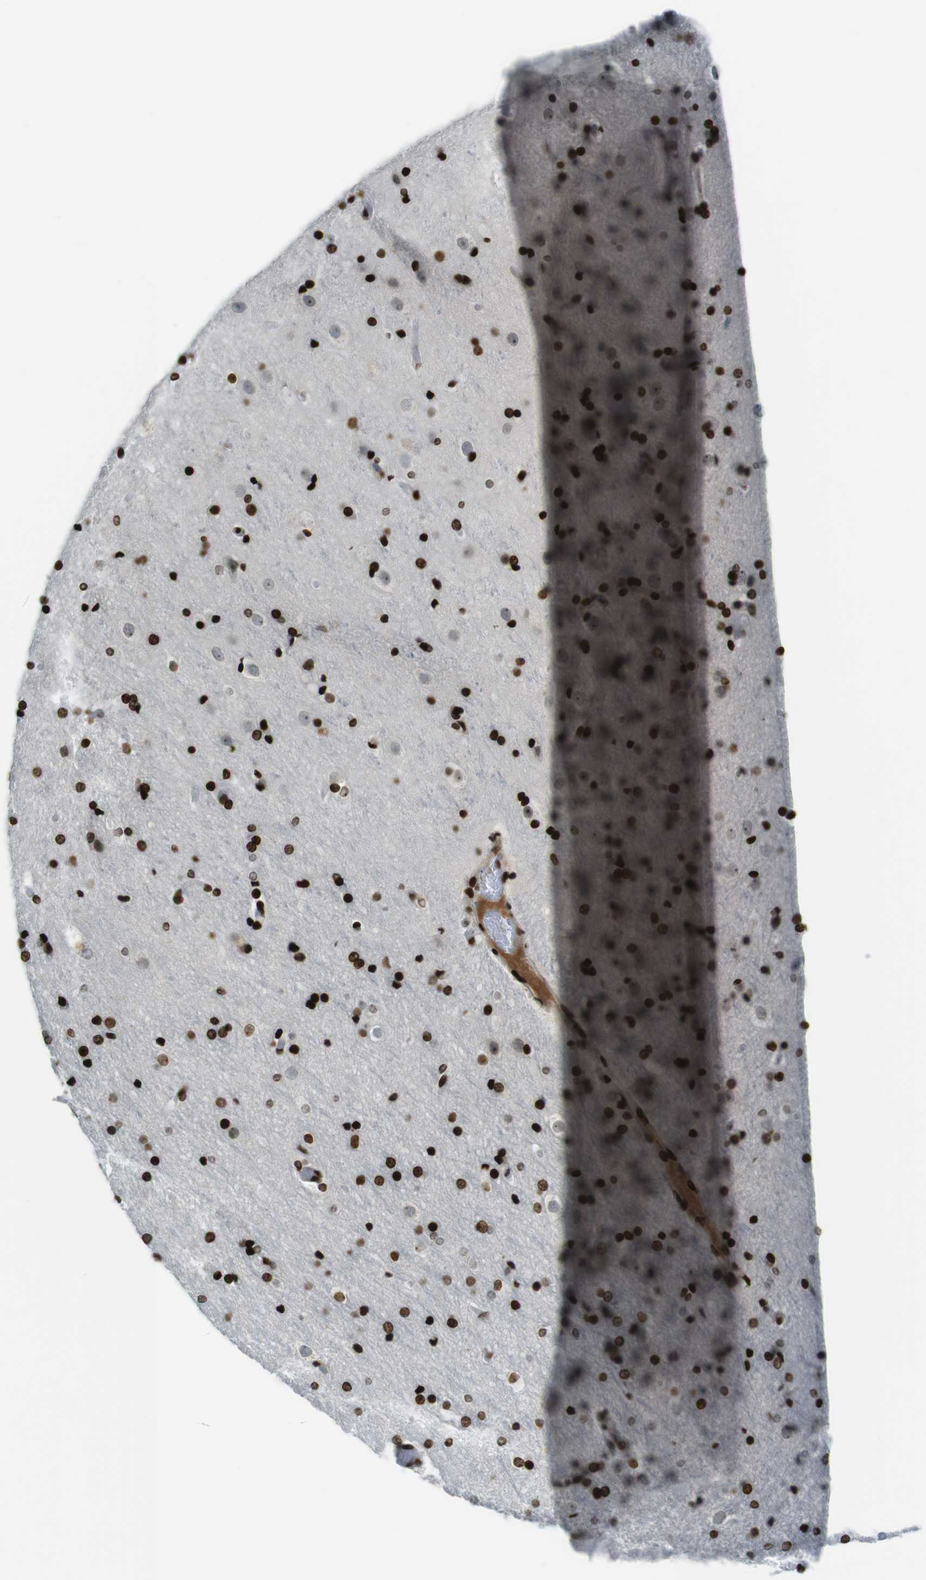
{"staining": {"intensity": "strong", "quantity": ">75%", "location": "nuclear"}, "tissue": "cerebral cortex", "cell_type": "Endothelial cells", "image_type": "normal", "snomed": [{"axis": "morphology", "description": "Normal tissue, NOS"}, {"axis": "topography", "description": "Cerebral cortex"}], "caption": "A brown stain shows strong nuclear positivity of a protein in endothelial cells of unremarkable cerebral cortex.", "gene": "H2AC8", "patient": {"sex": "male", "age": 57}}